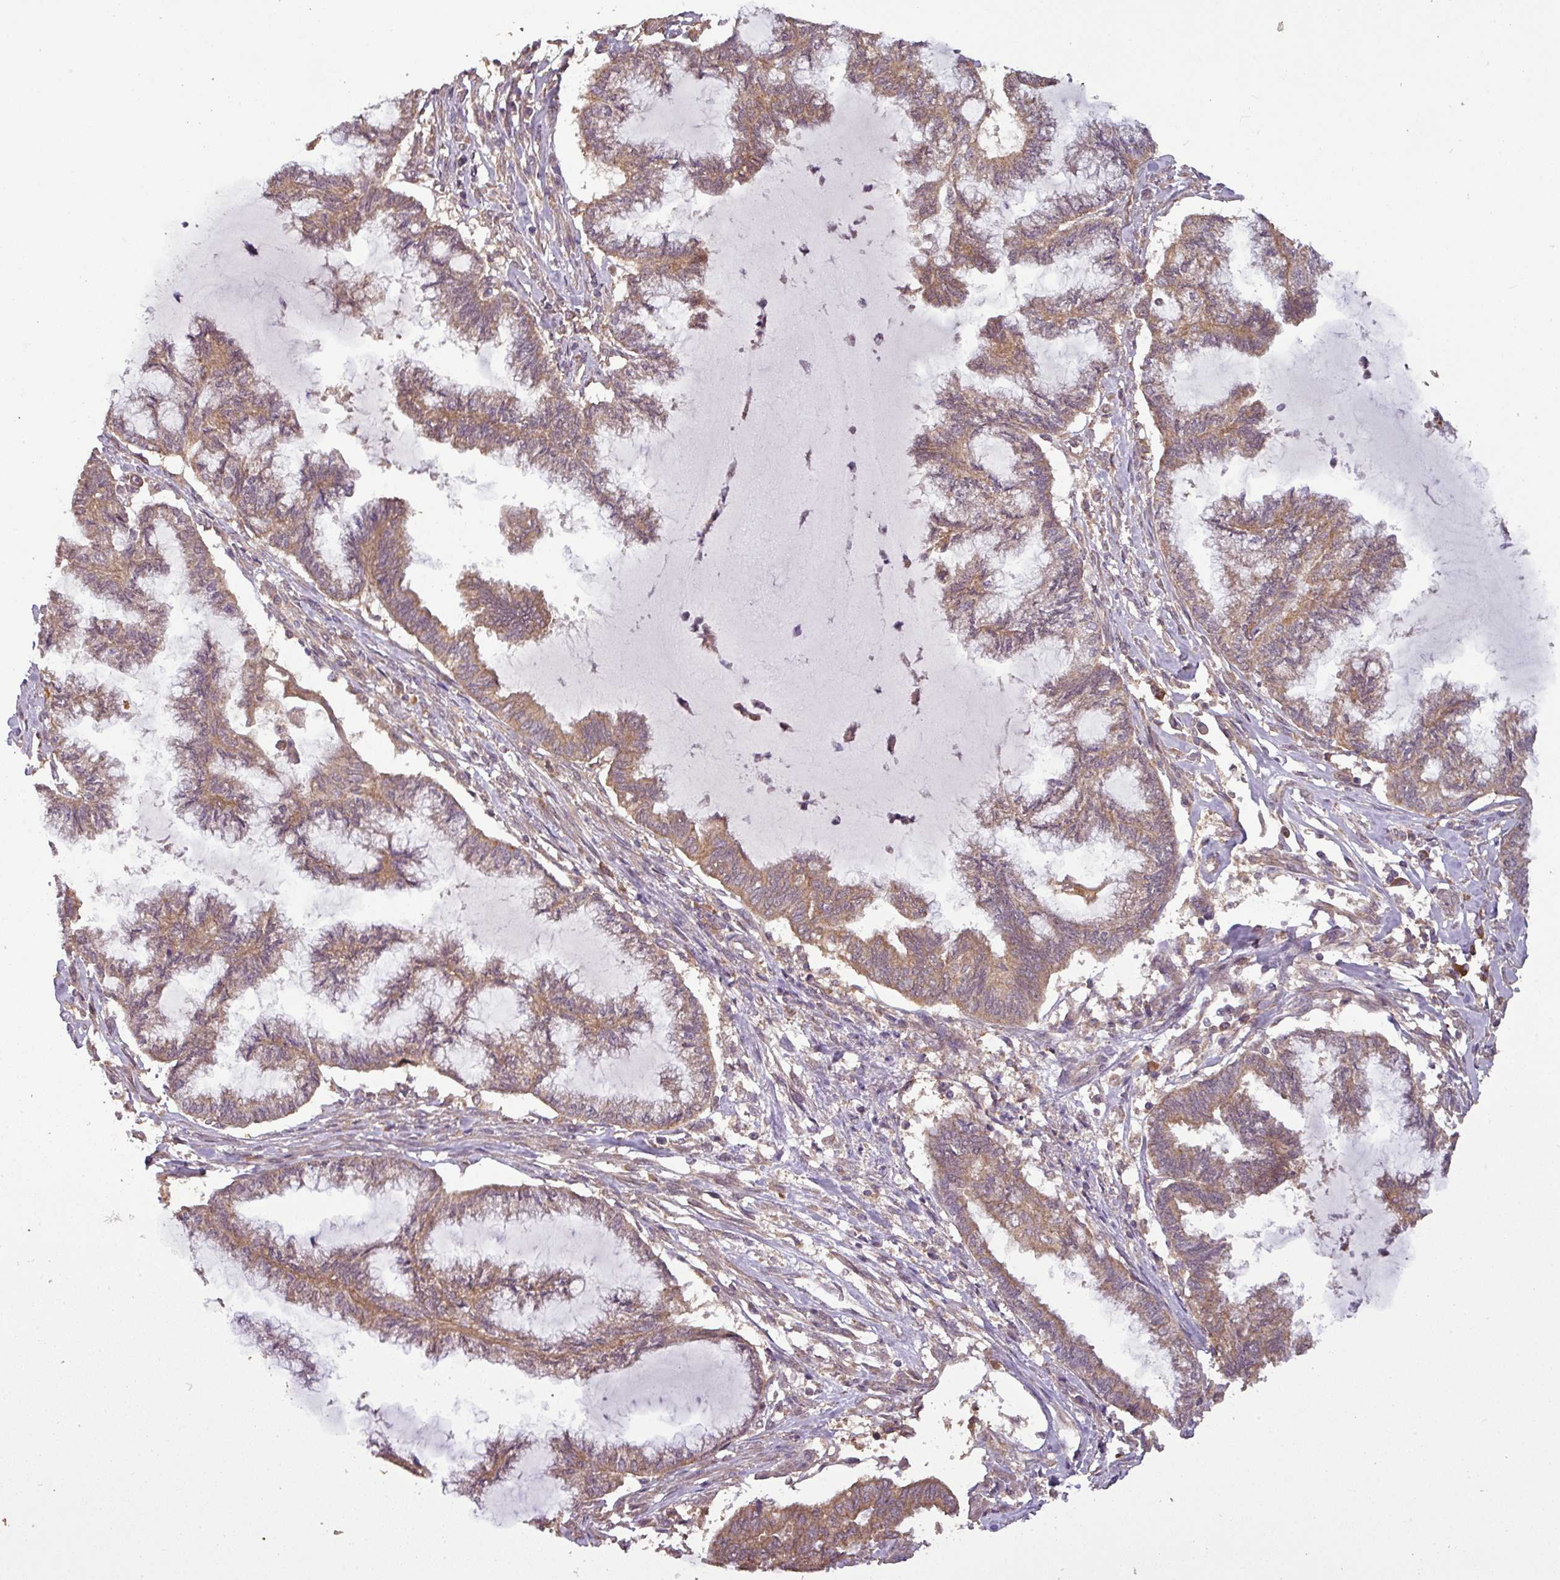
{"staining": {"intensity": "weak", "quantity": ">75%", "location": "cytoplasmic/membranous"}, "tissue": "endometrial cancer", "cell_type": "Tumor cells", "image_type": "cancer", "snomed": [{"axis": "morphology", "description": "Adenocarcinoma, NOS"}, {"axis": "topography", "description": "Endometrium"}], "caption": "Immunohistochemical staining of human adenocarcinoma (endometrial) demonstrates low levels of weak cytoplasmic/membranous protein positivity in about >75% of tumor cells. (DAB (3,3'-diaminobenzidine) IHC, brown staining for protein, blue staining for nuclei).", "gene": "NT5C3A", "patient": {"sex": "female", "age": 86}}